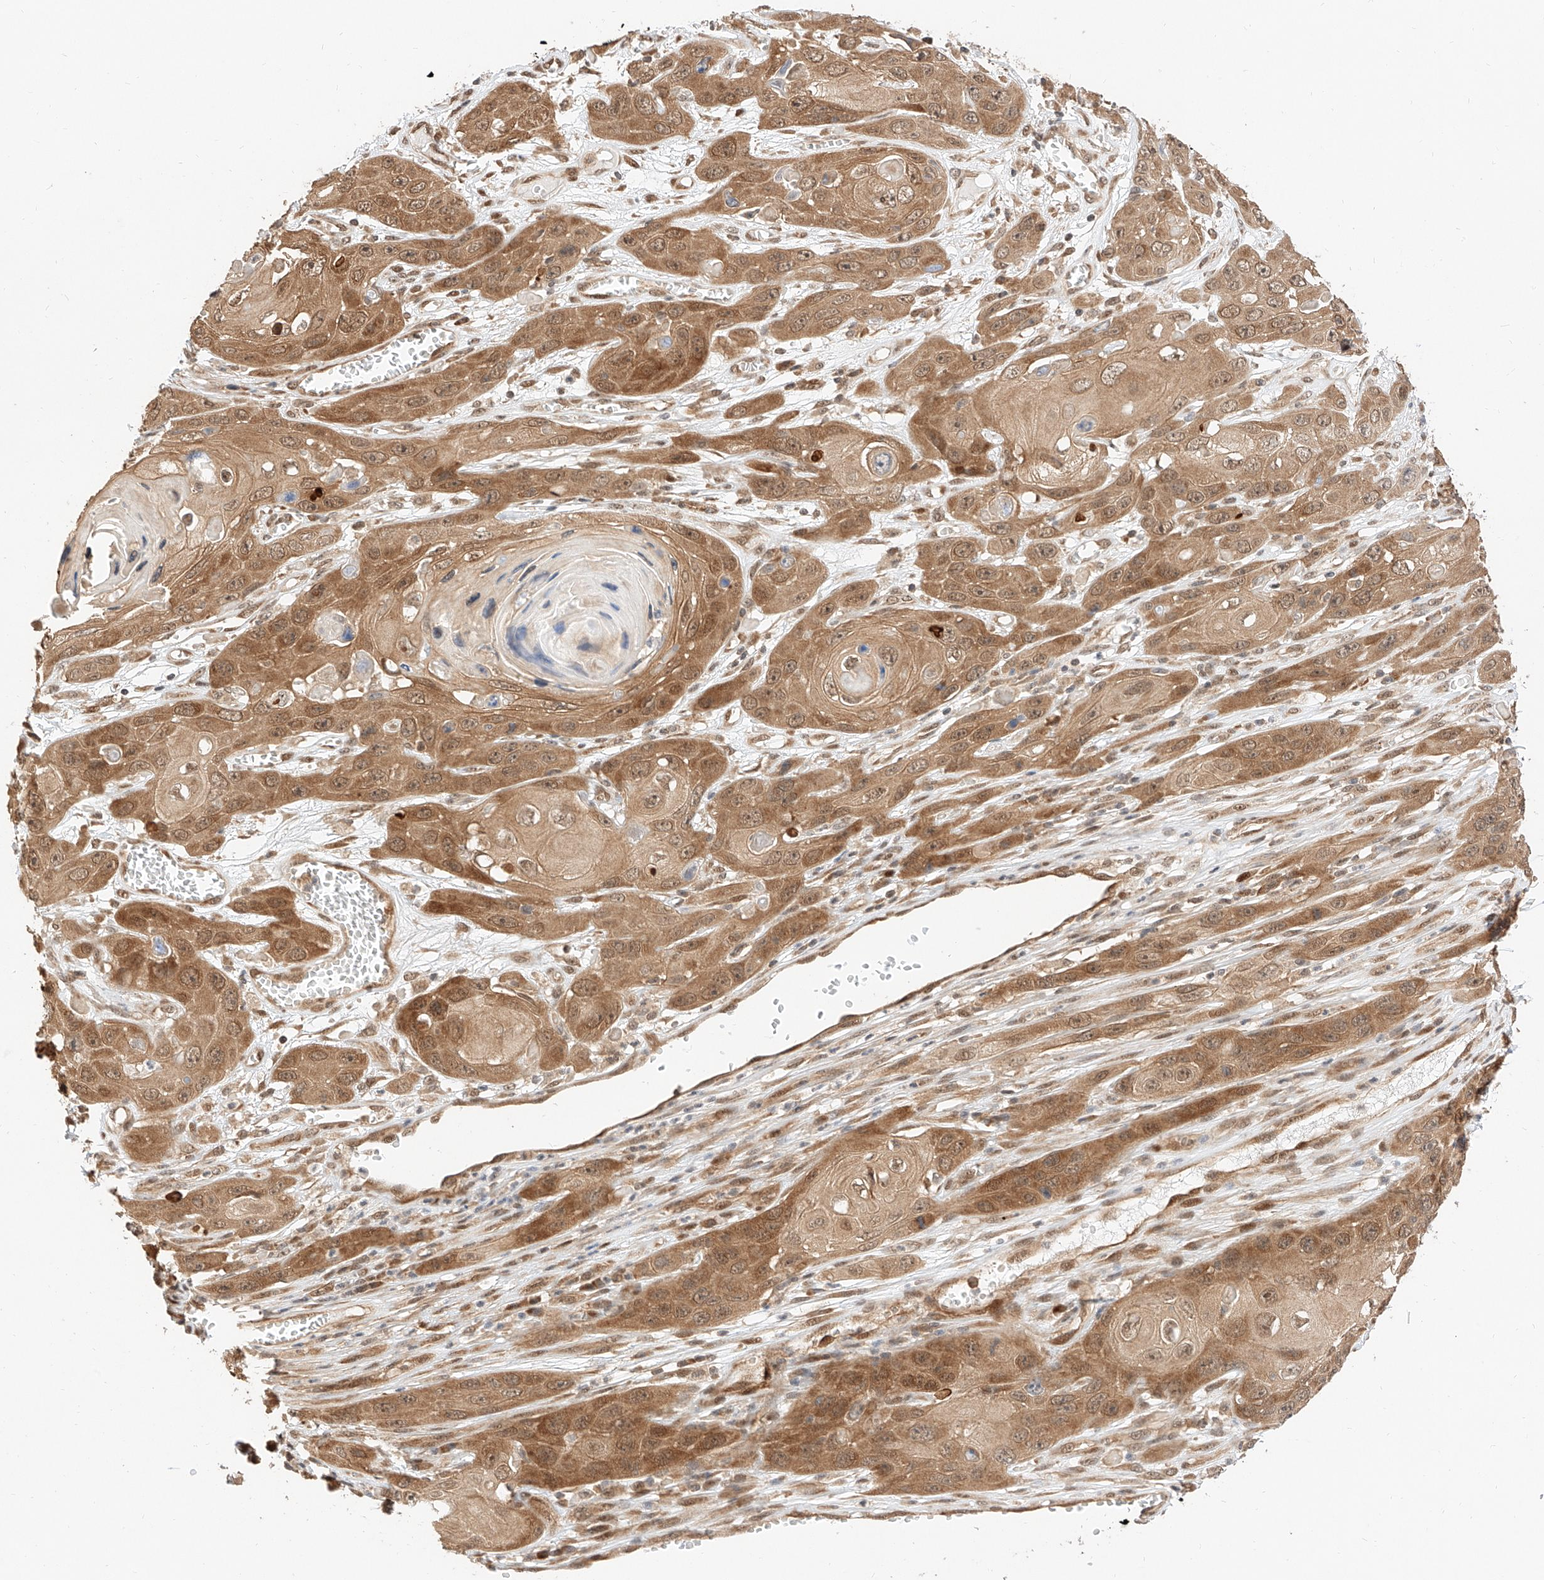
{"staining": {"intensity": "moderate", "quantity": ">75%", "location": "cytoplasmic/membranous,nuclear"}, "tissue": "skin cancer", "cell_type": "Tumor cells", "image_type": "cancer", "snomed": [{"axis": "morphology", "description": "Squamous cell carcinoma, NOS"}, {"axis": "topography", "description": "Skin"}], "caption": "Protein staining of skin cancer (squamous cell carcinoma) tissue shows moderate cytoplasmic/membranous and nuclear expression in approximately >75% of tumor cells.", "gene": "EIF4H", "patient": {"sex": "male", "age": 55}}